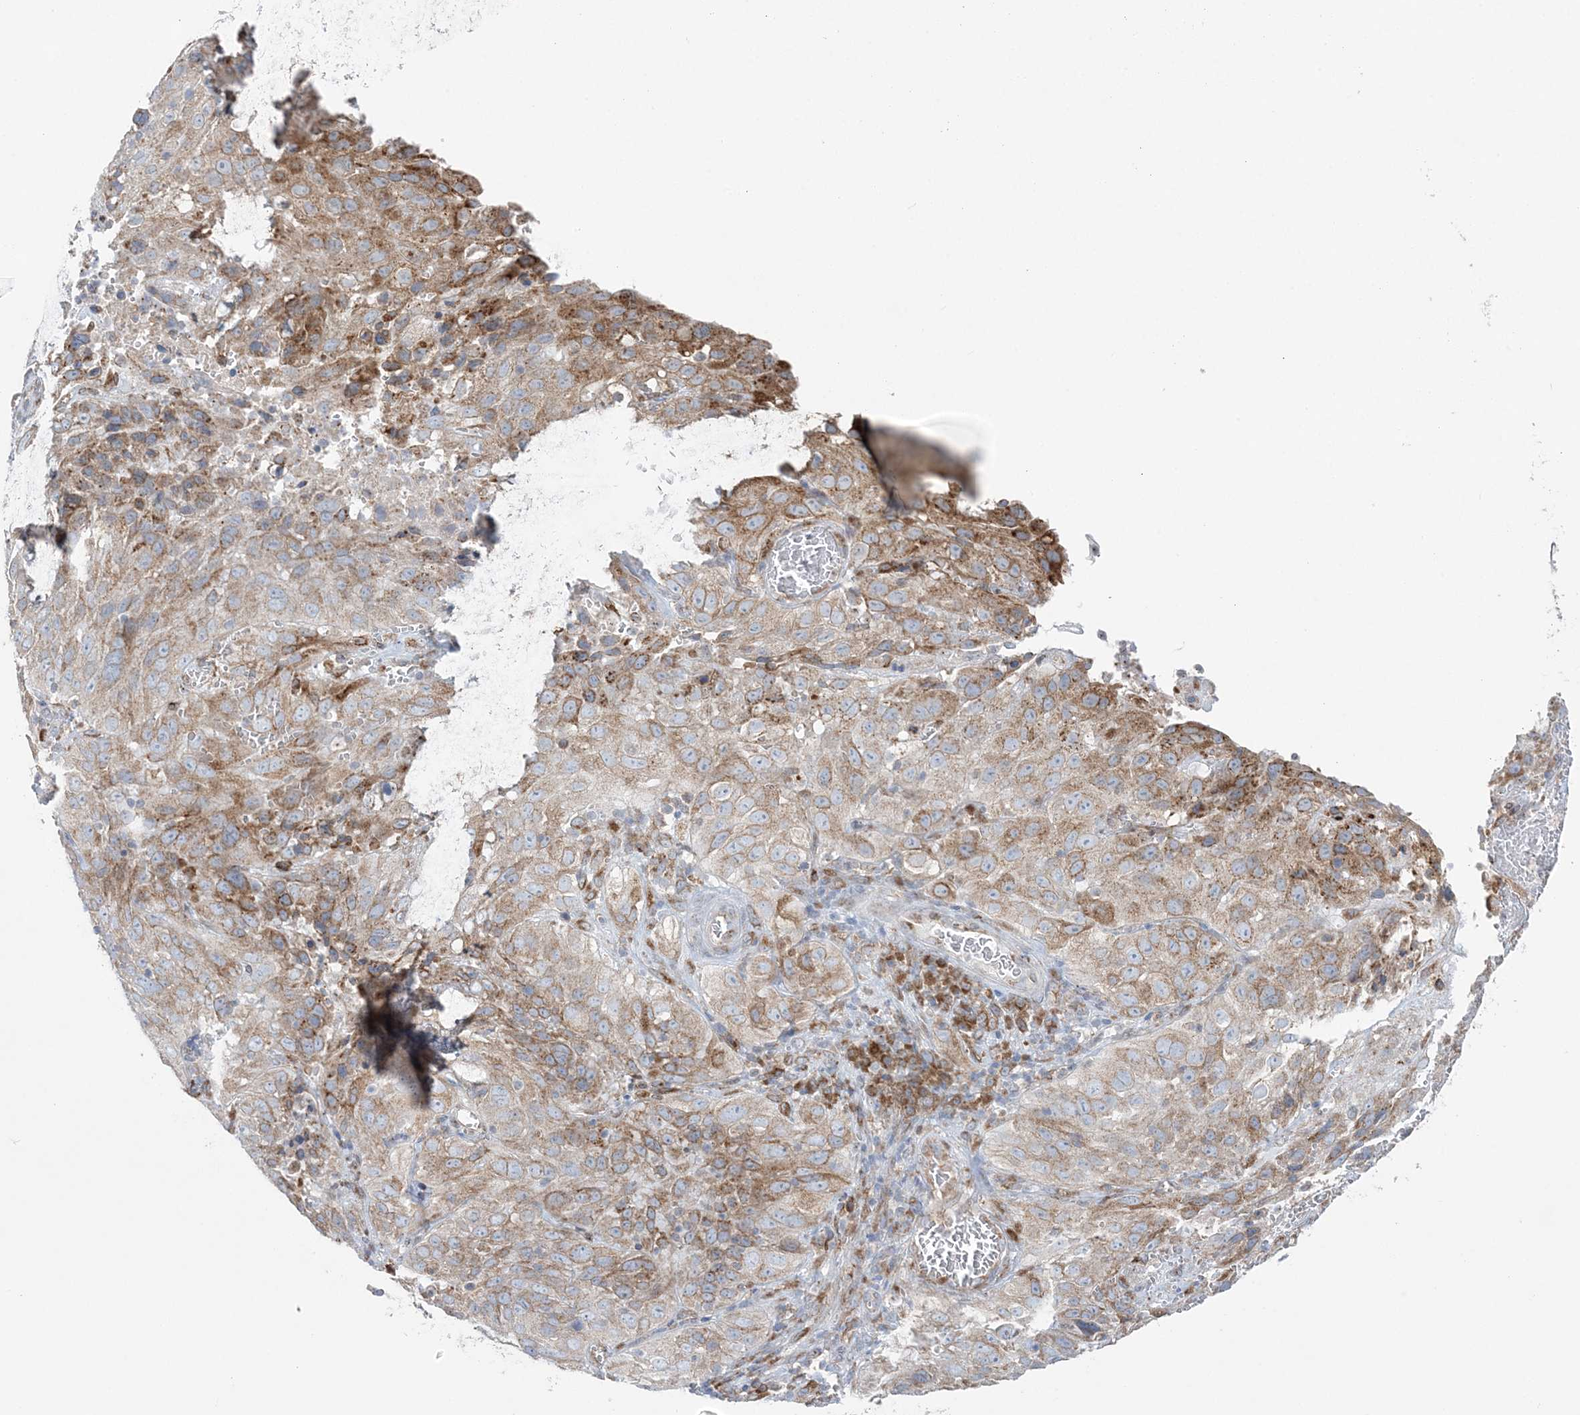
{"staining": {"intensity": "weak", "quantity": "25%-75%", "location": "cytoplasmic/membranous"}, "tissue": "cervical cancer", "cell_type": "Tumor cells", "image_type": "cancer", "snomed": [{"axis": "morphology", "description": "Squamous cell carcinoma, NOS"}, {"axis": "topography", "description": "Cervix"}], "caption": "Tumor cells reveal low levels of weak cytoplasmic/membranous staining in about 25%-75% of cells in human cervical cancer (squamous cell carcinoma).", "gene": "TMED10", "patient": {"sex": "female", "age": 32}}